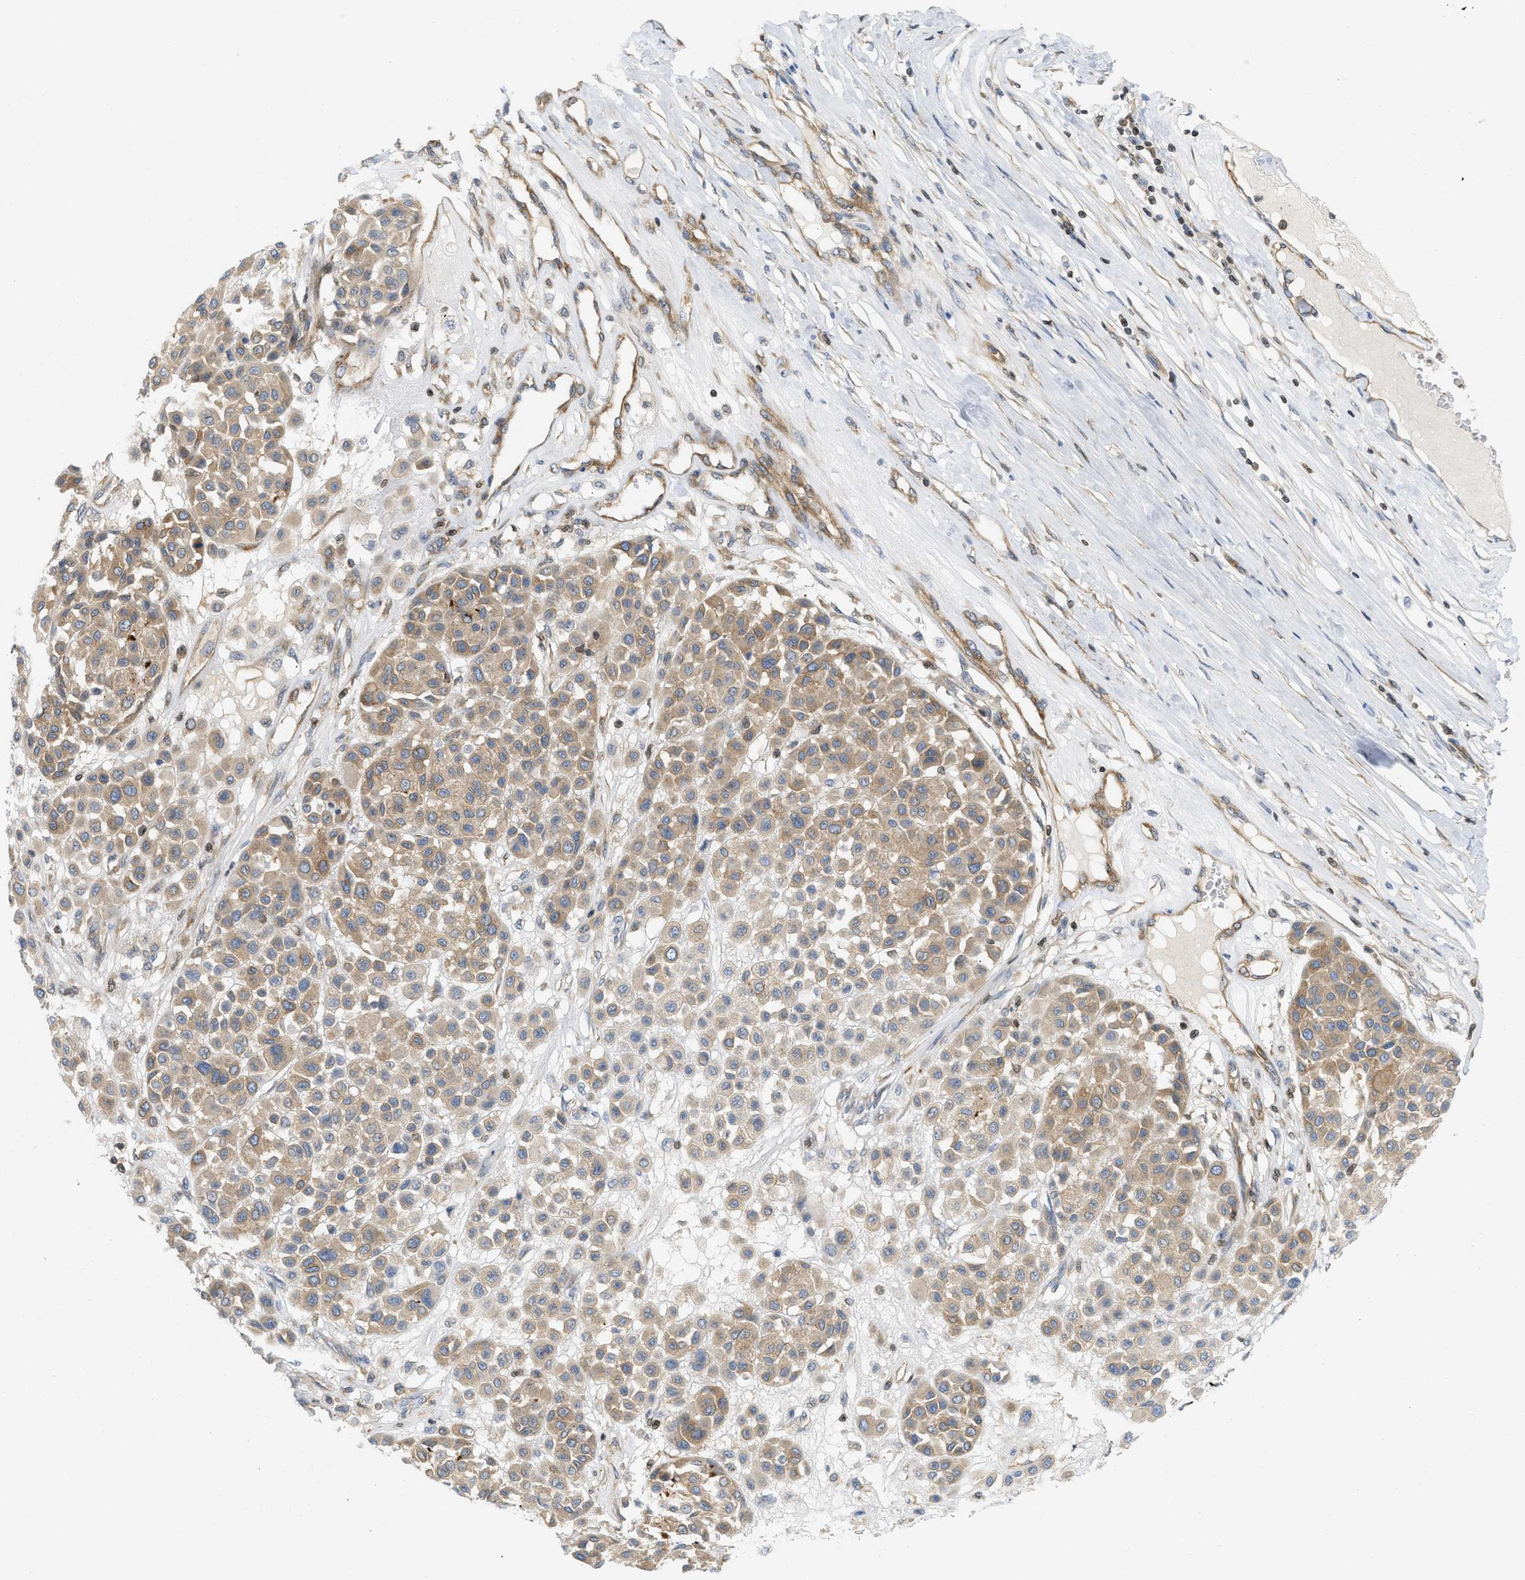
{"staining": {"intensity": "moderate", "quantity": ">75%", "location": "cytoplasmic/membranous"}, "tissue": "melanoma", "cell_type": "Tumor cells", "image_type": "cancer", "snomed": [{"axis": "morphology", "description": "Malignant melanoma, Metastatic site"}, {"axis": "topography", "description": "Soft tissue"}], "caption": "This photomicrograph shows immunohistochemistry (IHC) staining of human malignant melanoma (metastatic site), with medium moderate cytoplasmic/membranous expression in approximately >75% of tumor cells.", "gene": "STRN", "patient": {"sex": "male", "age": 41}}